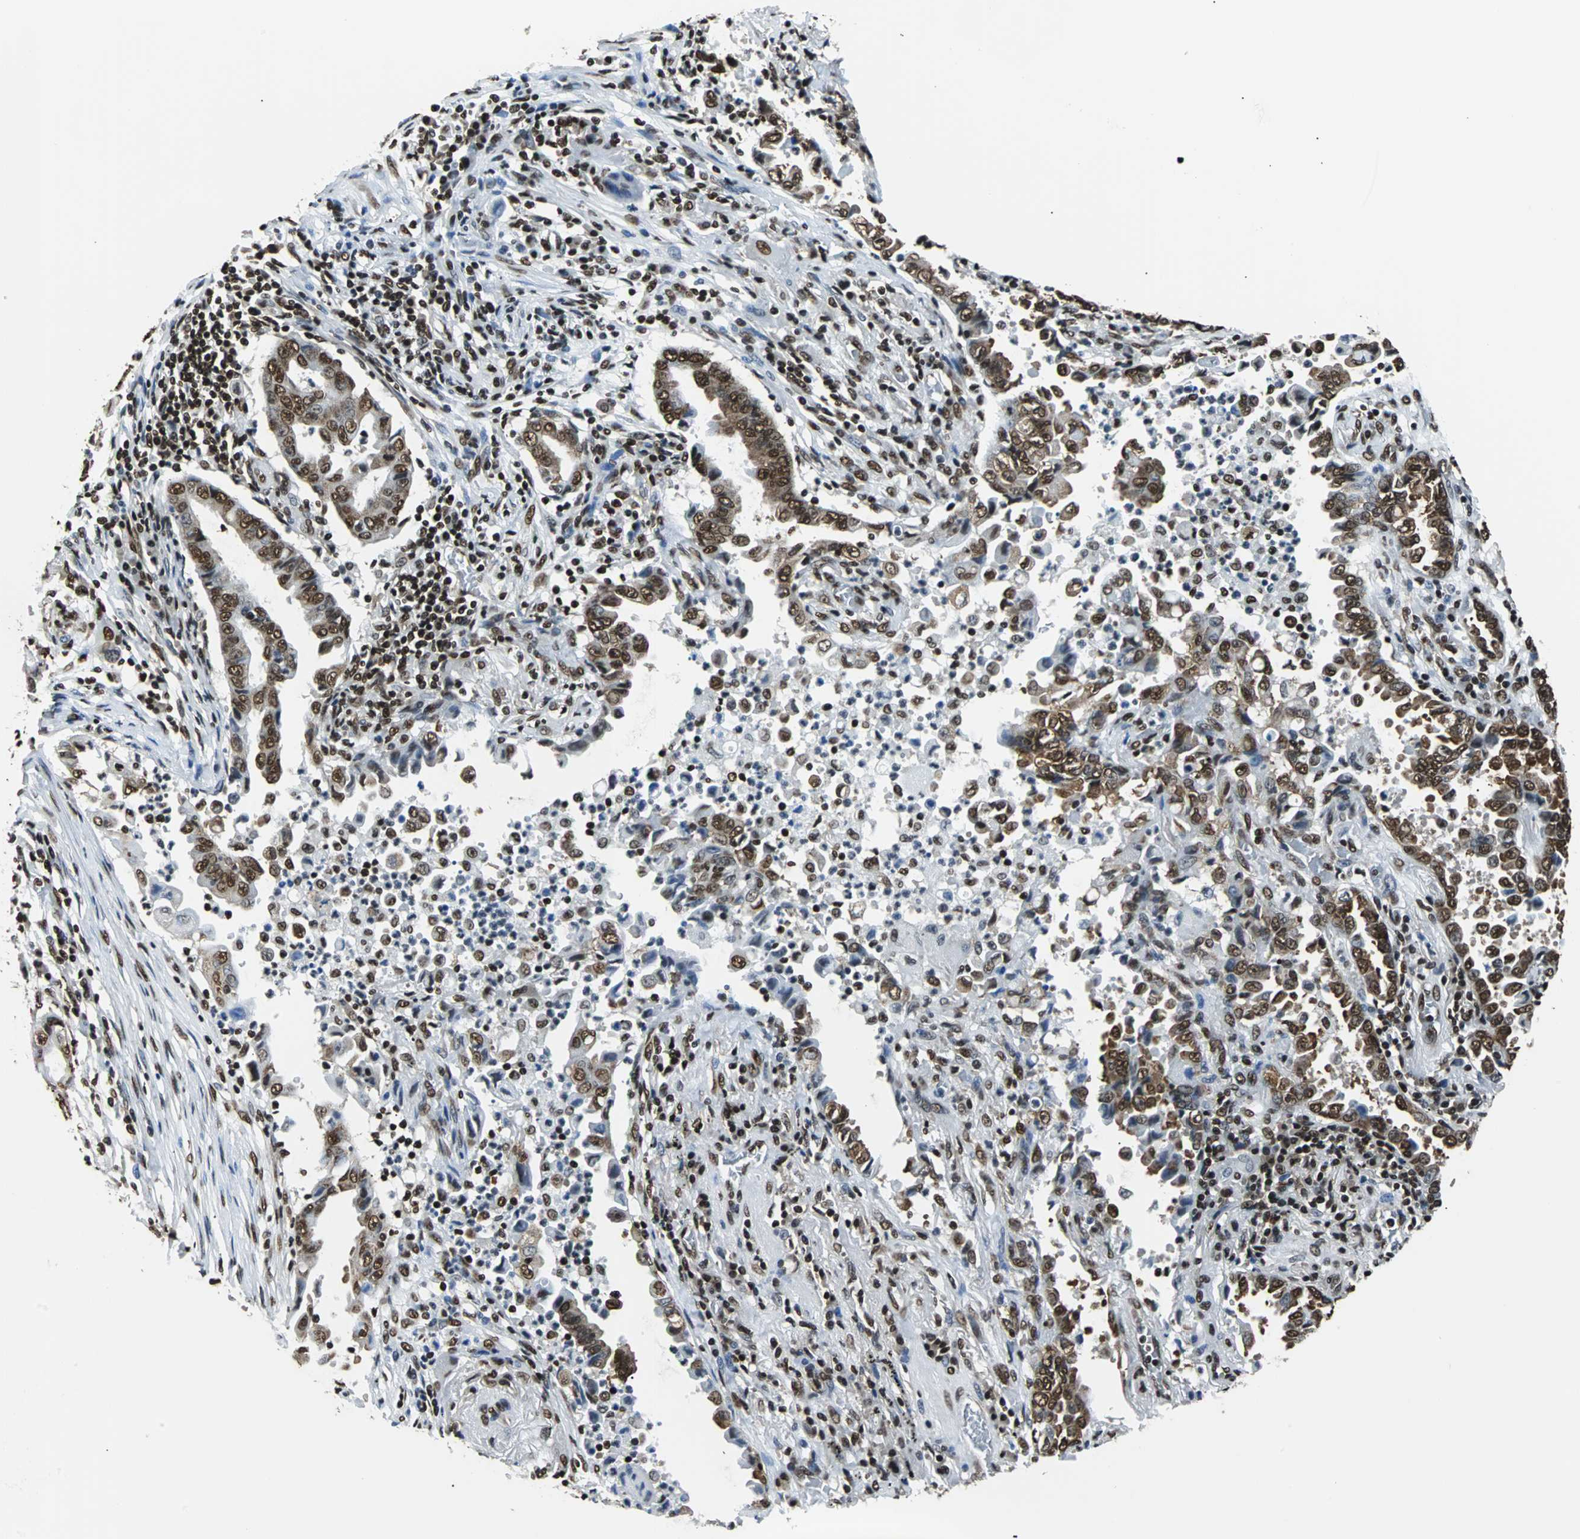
{"staining": {"intensity": "strong", "quantity": ">75%", "location": "cytoplasmic/membranous,nuclear"}, "tissue": "lung cancer", "cell_type": "Tumor cells", "image_type": "cancer", "snomed": [{"axis": "morphology", "description": "Normal tissue, NOS"}, {"axis": "morphology", "description": "Inflammation, NOS"}, {"axis": "morphology", "description": "Adenocarcinoma, NOS"}, {"axis": "topography", "description": "Lung"}], "caption": "This photomicrograph shows IHC staining of lung cancer, with high strong cytoplasmic/membranous and nuclear staining in about >75% of tumor cells.", "gene": "FUBP1", "patient": {"sex": "female", "age": 64}}